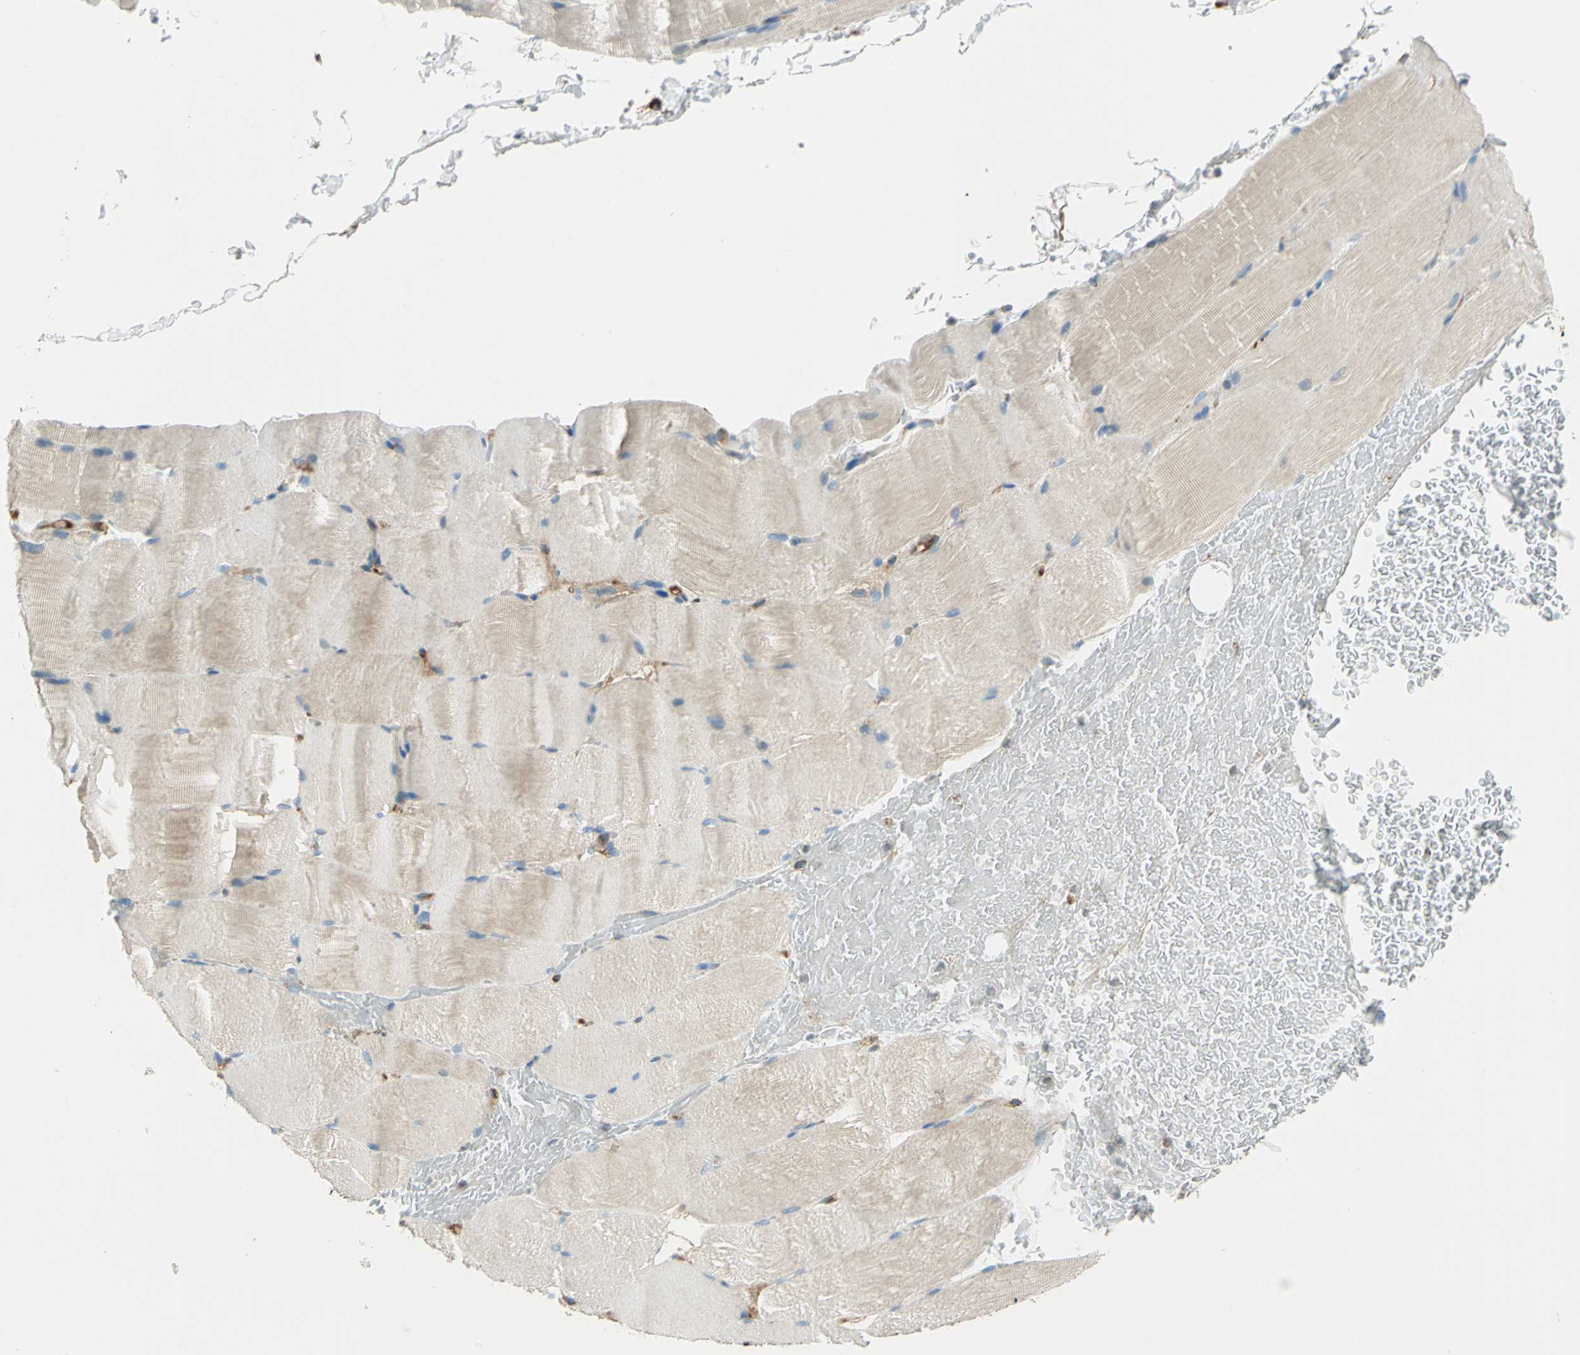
{"staining": {"intensity": "weak", "quantity": "25%-75%", "location": "cytoplasmic/membranous"}, "tissue": "skeletal muscle", "cell_type": "Myocytes", "image_type": "normal", "snomed": [{"axis": "morphology", "description": "Normal tissue, NOS"}, {"axis": "topography", "description": "Skeletal muscle"}, {"axis": "topography", "description": "Parathyroid gland"}], "caption": "The micrograph reveals a brown stain indicating the presence of a protein in the cytoplasmic/membranous of myocytes in skeletal muscle.", "gene": "PDIA4", "patient": {"sex": "female", "age": 37}}